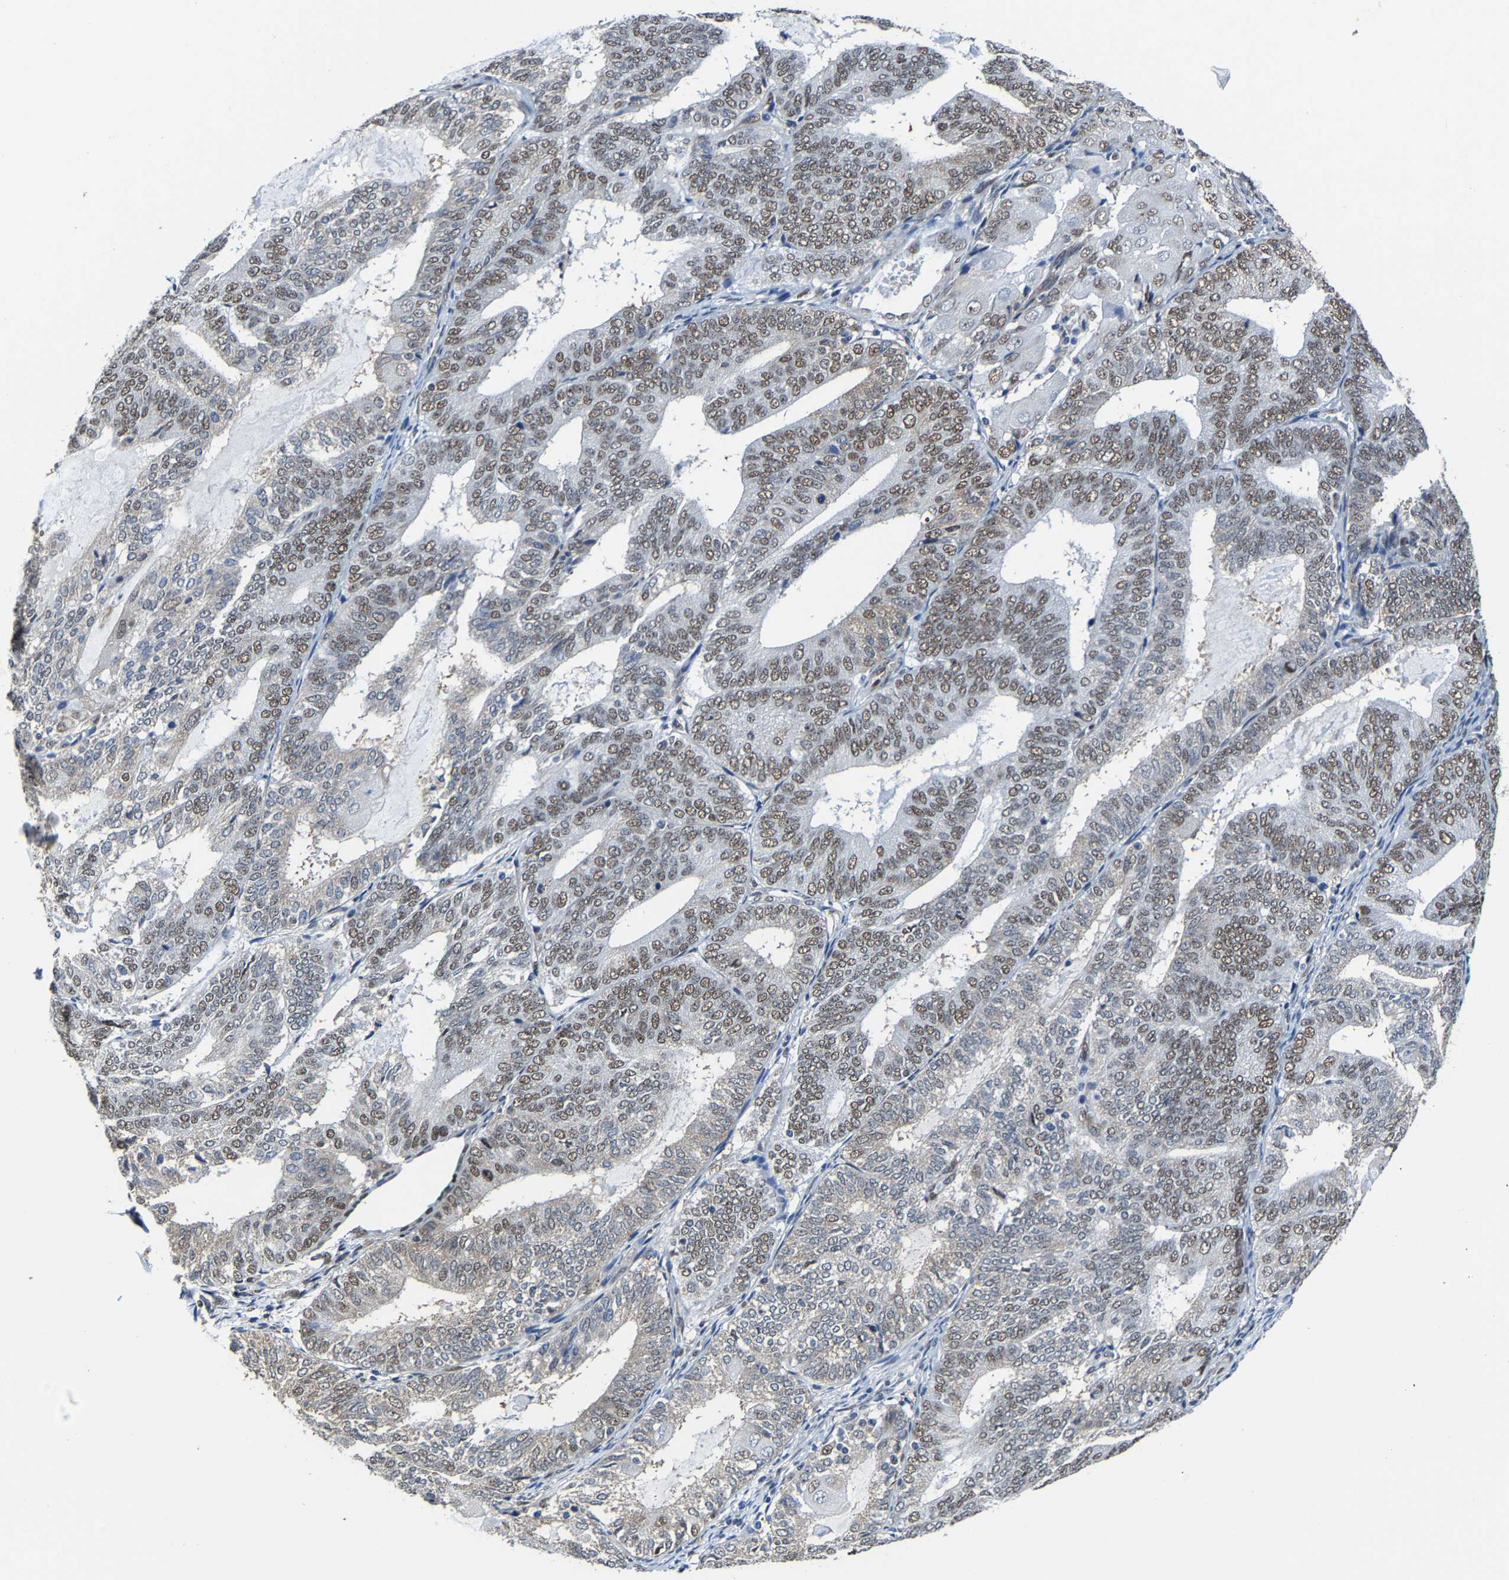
{"staining": {"intensity": "moderate", "quantity": "25%-75%", "location": "nuclear"}, "tissue": "endometrial cancer", "cell_type": "Tumor cells", "image_type": "cancer", "snomed": [{"axis": "morphology", "description": "Adenocarcinoma, NOS"}, {"axis": "topography", "description": "Endometrium"}], "caption": "A brown stain shows moderate nuclear positivity of a protein in human endometrial cancer tumor cells. (brown staining indicates protein expression, while blue staining denotes nuclei).", "gene": "METTL1", "patient": {"sex": "female", "age": 81}}